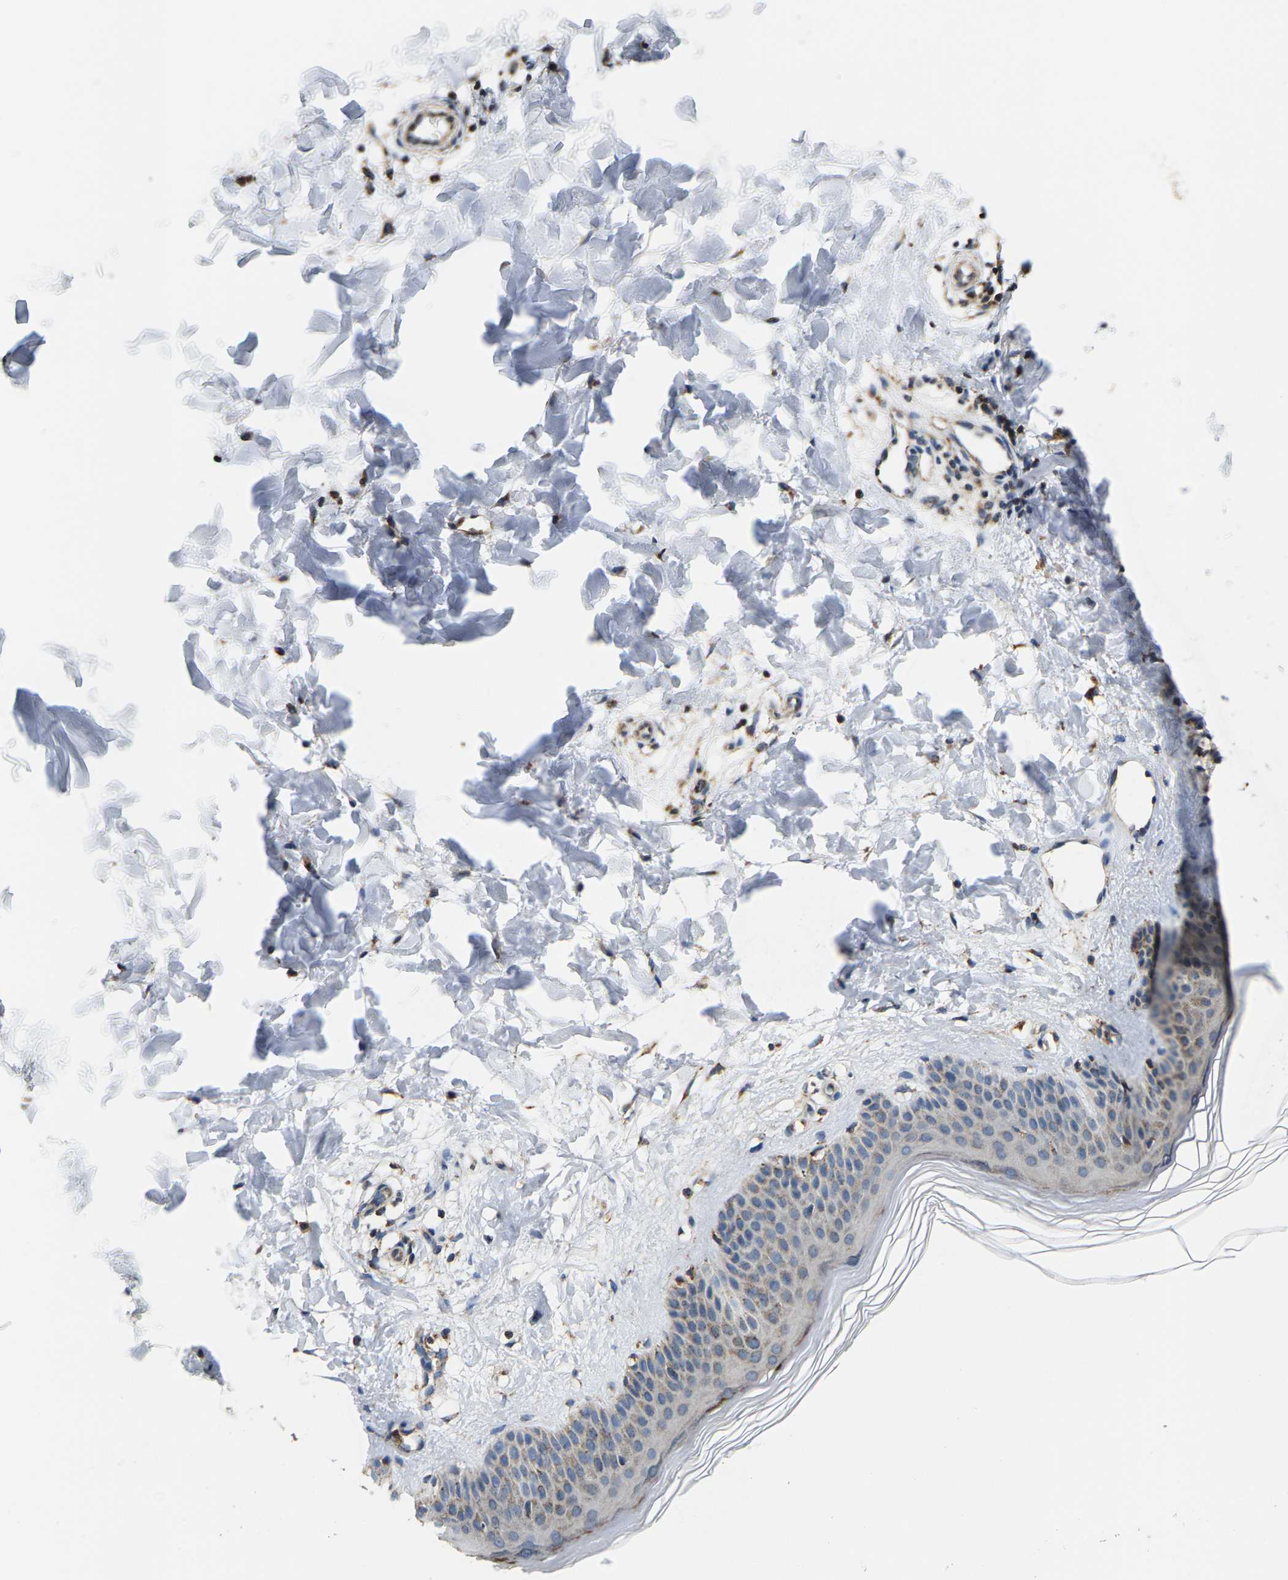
{"staining": {"intensity": "moderate", "quantity": ">75%", "location": "cytoplasmic/membranous"}, "tissue": "skin", "cell_type": "Fibroblasts", "image_type": "normal", "snomed": [{"axis": "morphology", "description": "Normal tissue, NOS"}, {"axis": "morphology", "description": "Malignant melanoma, Metastatic site"}, {"axis": "topography", "description": "Skin"}], "caption": "Fibroblasts display medium levels of moderate cytoplasmic/membranous staining in approximately >75% of cells in normal human skin.", "gene": "SHMT2", "patient": {"sex": "male", "age": 41}}